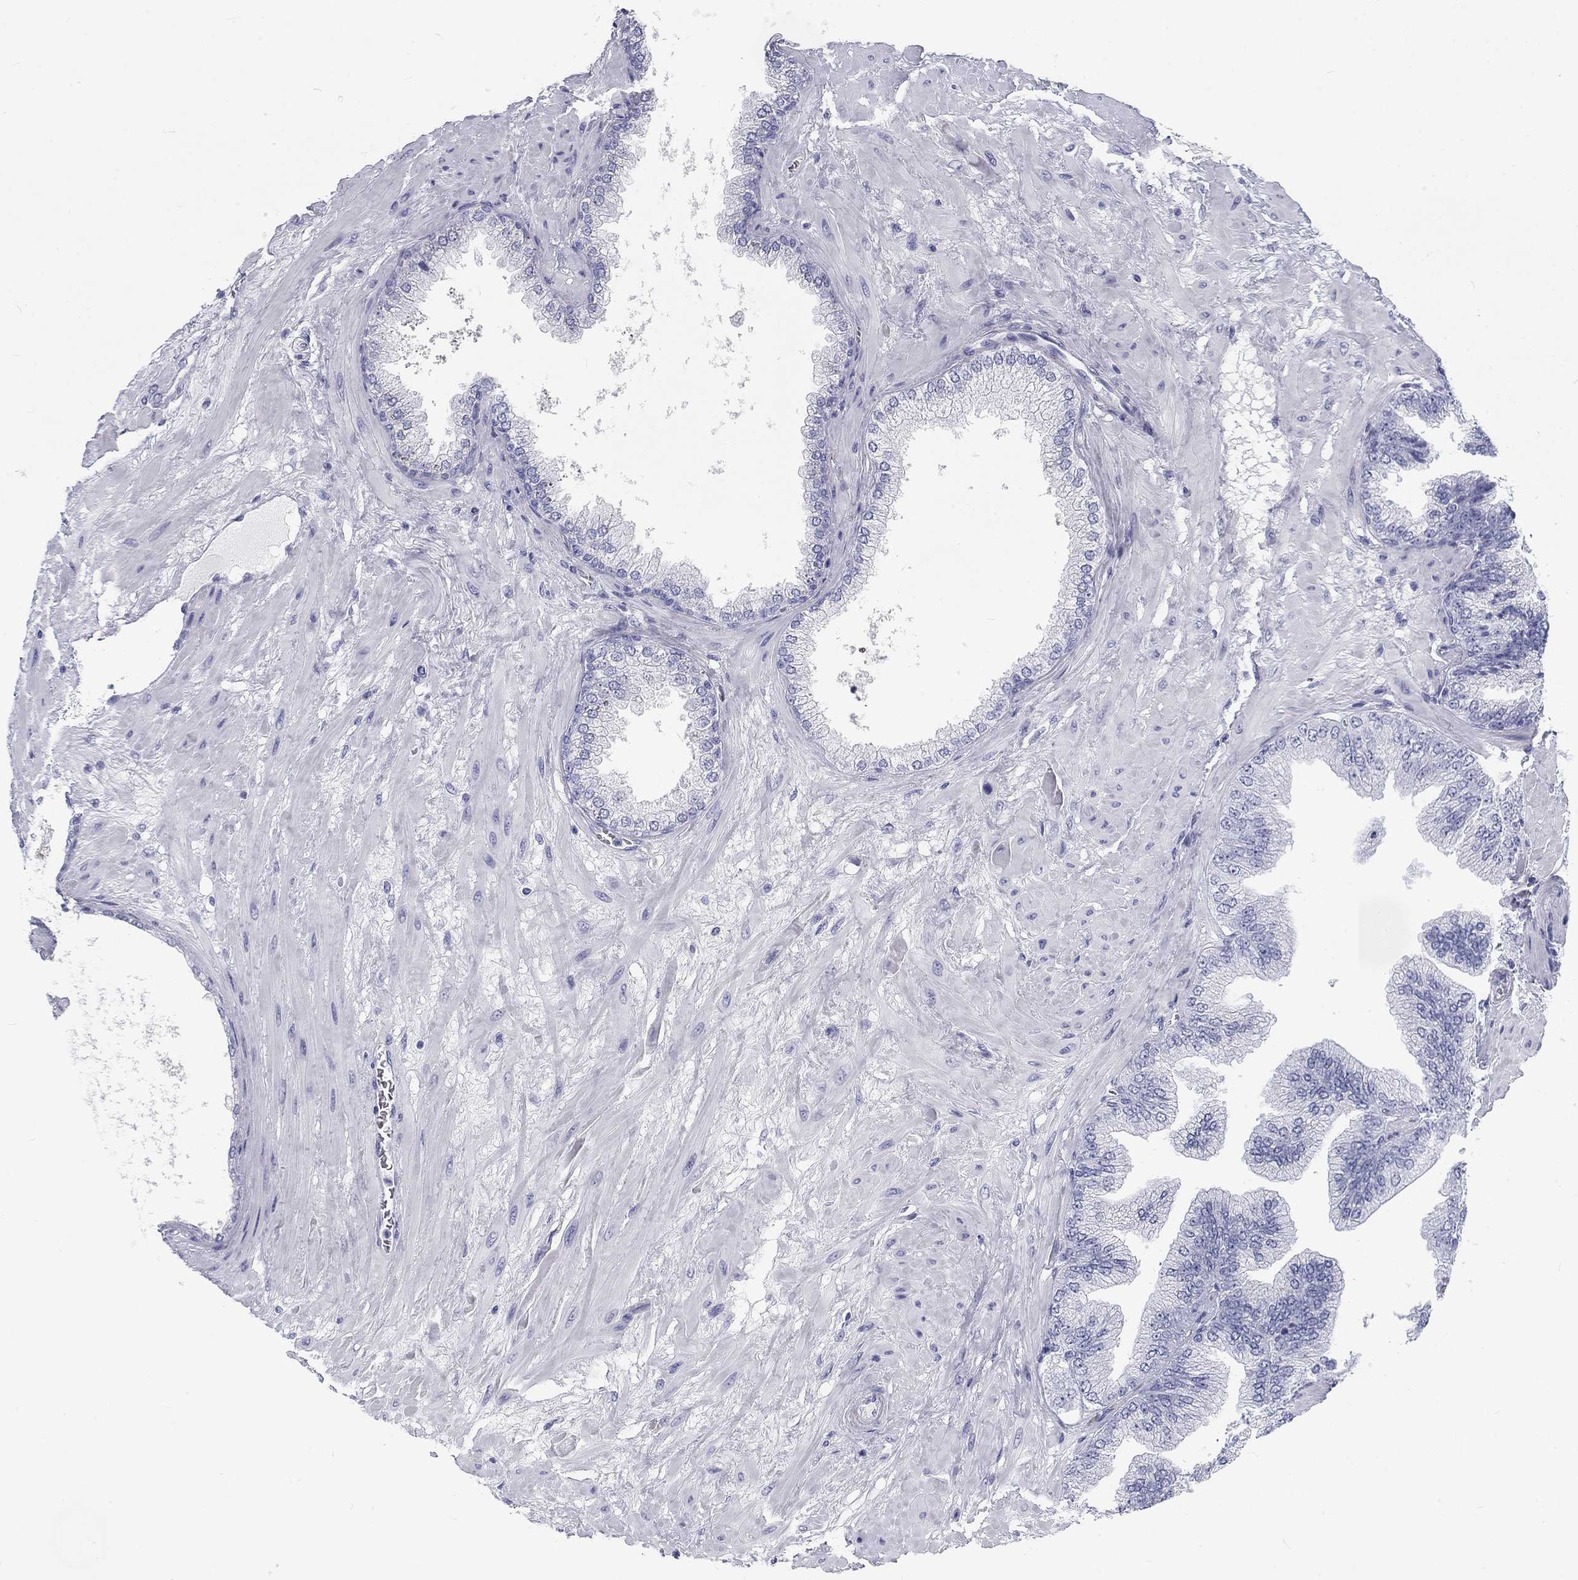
{"staining": {"intensity": "negative", "quantity": "none", "location": "none"}, "tissue": "prostate cancer", "cell_type": "Tumor cells", "image_type": "cancer", "snomed": [{"axis": "morphology", "description": "Adenocarcinoma, Low grade"}, {"axis": "topography", "description": "Prostate"}], "caption": "Immunohistochemical staining of prostate cancer (low-grade adenocarcinoma) demonstrates no significant staining in tumor cells.", "gene": "CALB1", "patient": {"sex": "male", "age": 72}}